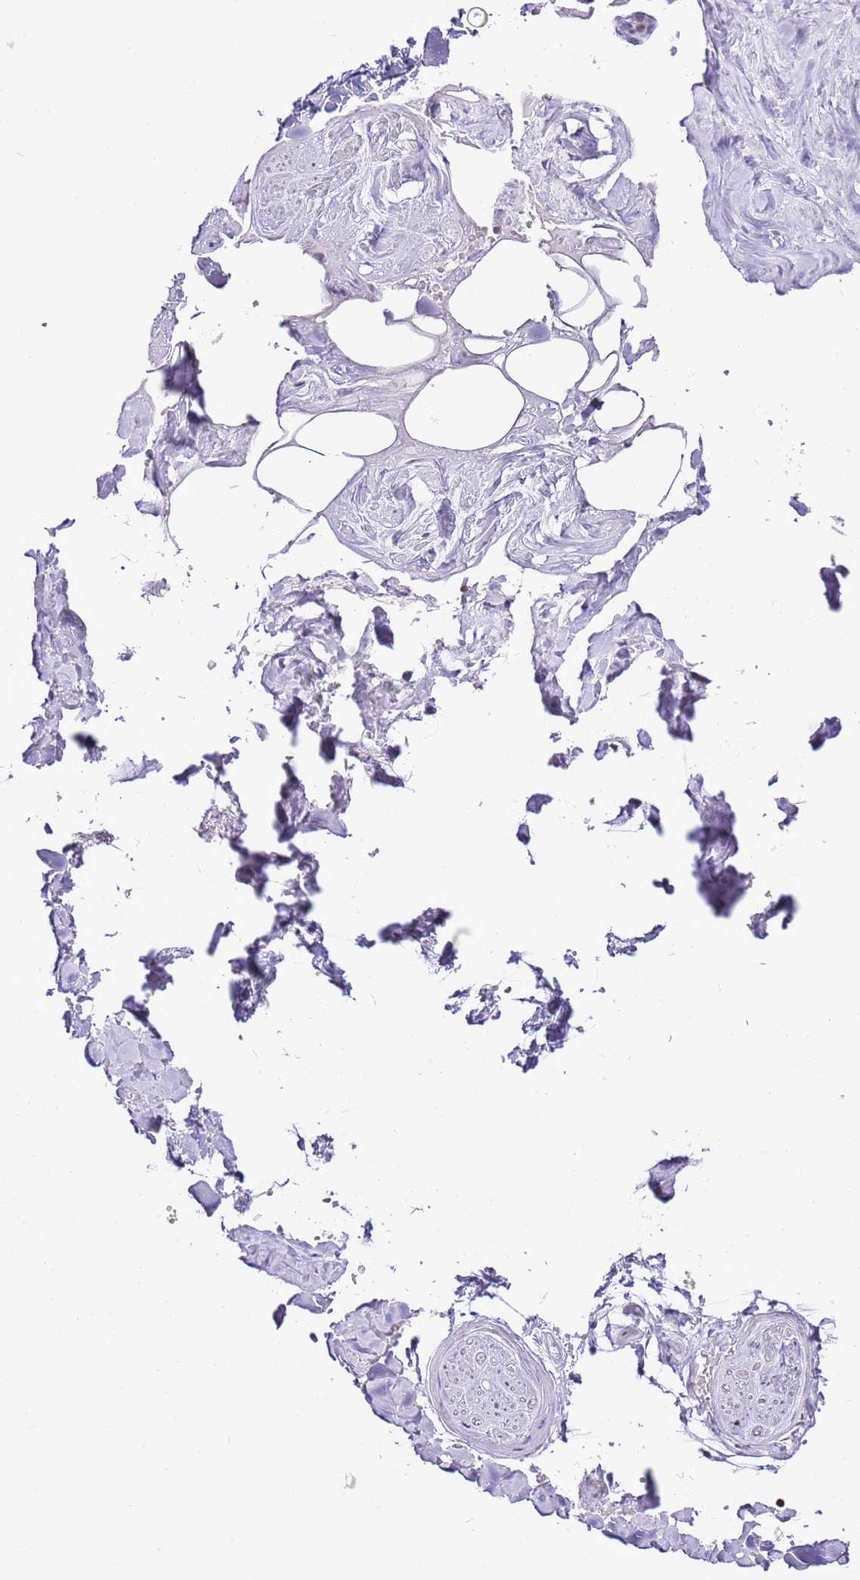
{"staining": {"intensity": "negative", "quantity": "none", "location": "none"}, "tissue": "adipose tissue", "cell_type": "Adipocytes", "image_type": "normal", "snomed": [{"axis": "morphology", "description": "Normal tissue, NOS"}, {"axis": "topography", "description": "Salivary gland"}, {"axis": "topography", "description": "Peripheral nerve tissue"}], "caption": "Immunohistochemical staining of benign adipose tissue shows no significant positivity in adipocytes.", "gene": "PRR15", "patient": {"sex": "male", "age": 38}}